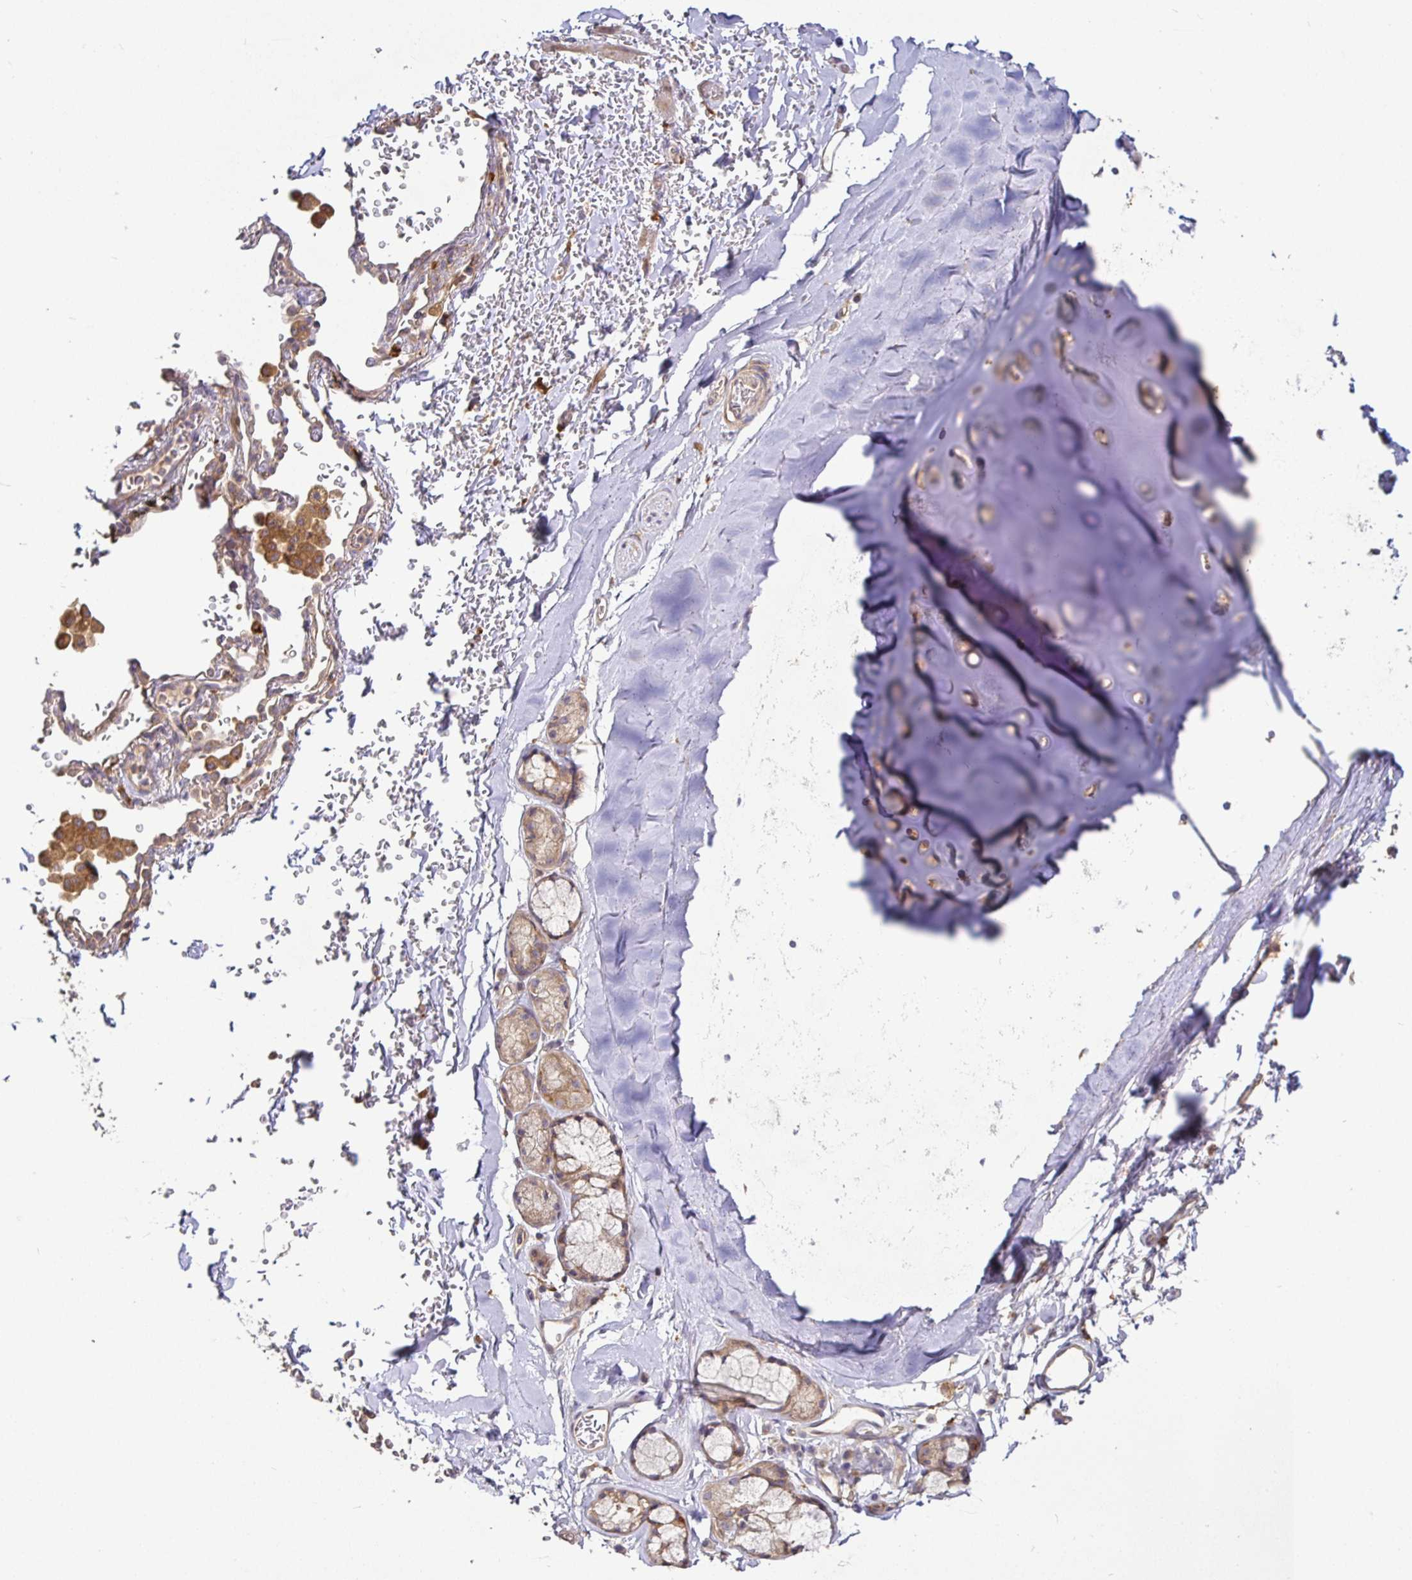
{"staining": {"intensity": "moderate", "quantity": ">75%", "location": "cytoplasmic/membranous"}, "tissue": "soft tissue", "cell_type": "Chondrocytes", "image_type": "normal", "snomed": [{"axis": "morphology", "description": "Normal tissue, NOS"}, {"axis": "topography", "description": "Cartilage tissue"}, {"axis": "topography", "description": "Bronchus"}, {"axis": "topography", "description": "Peripheral nerve tissue"}], "caption": "Immunohistochemical staining of benign human soft tissue reveals medium levels of moderate cytoplasmic/membranous expression in about >75% of chondrocytes.", "gene": "SNX8", "patient": {"sex": "male", "age": 67}}